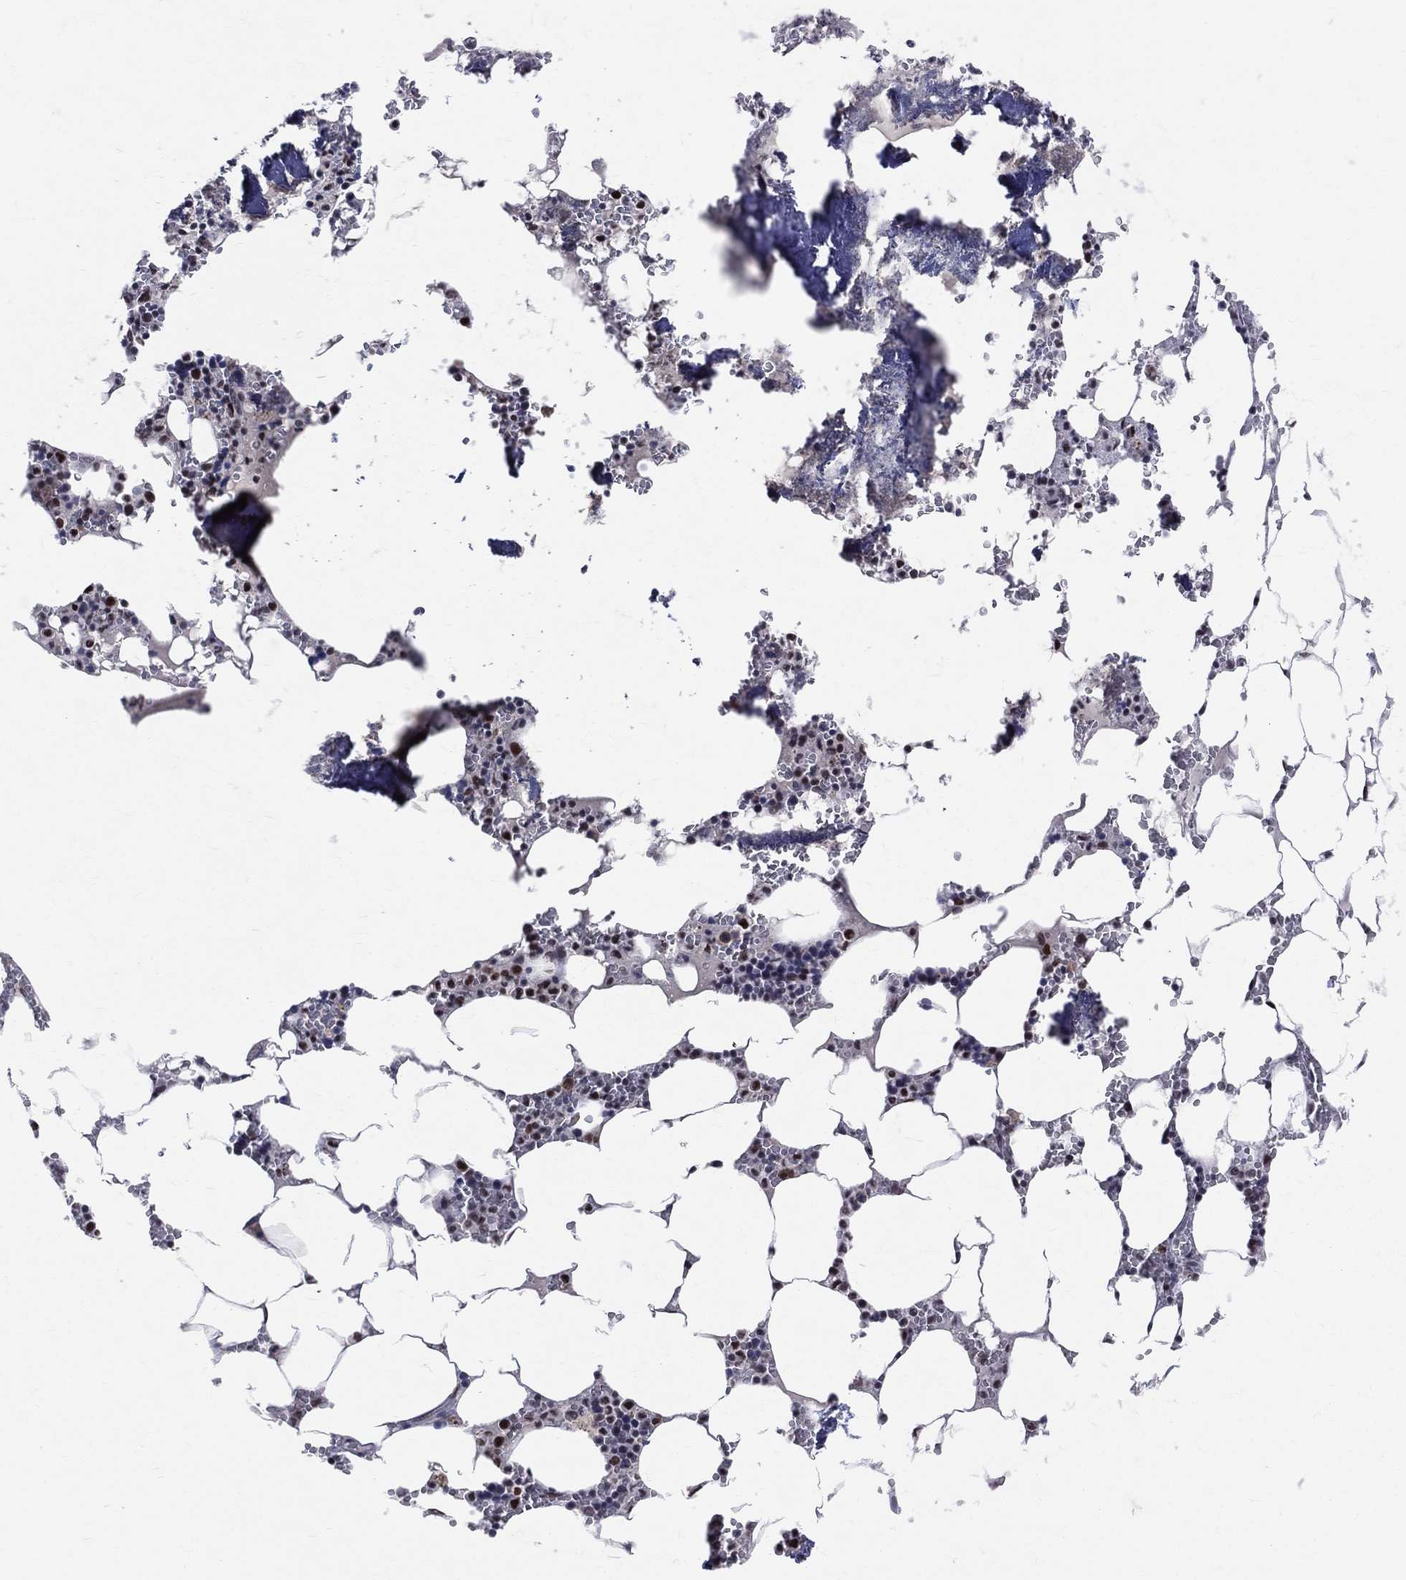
{"staining": {"intensity": "strong", "quantity": "<25%", "location": "nuclear"}, "tissue": "bone marrow", "cell_type": "Hematopoietic cells", "image_type": "normal", "snomed": [{"axis": "morphology", "description": "Normal tissue, NOS"}, {"axis": "topography", "description": "Bone marrow"}], "caption": "Immunohistochemical staining of benign bone marrow shows medium levels of strong nuclear expression in about <25% of hematopoietic cells.", "gene": "CDK7", "patient": {"sex": "female", "age": 64}}